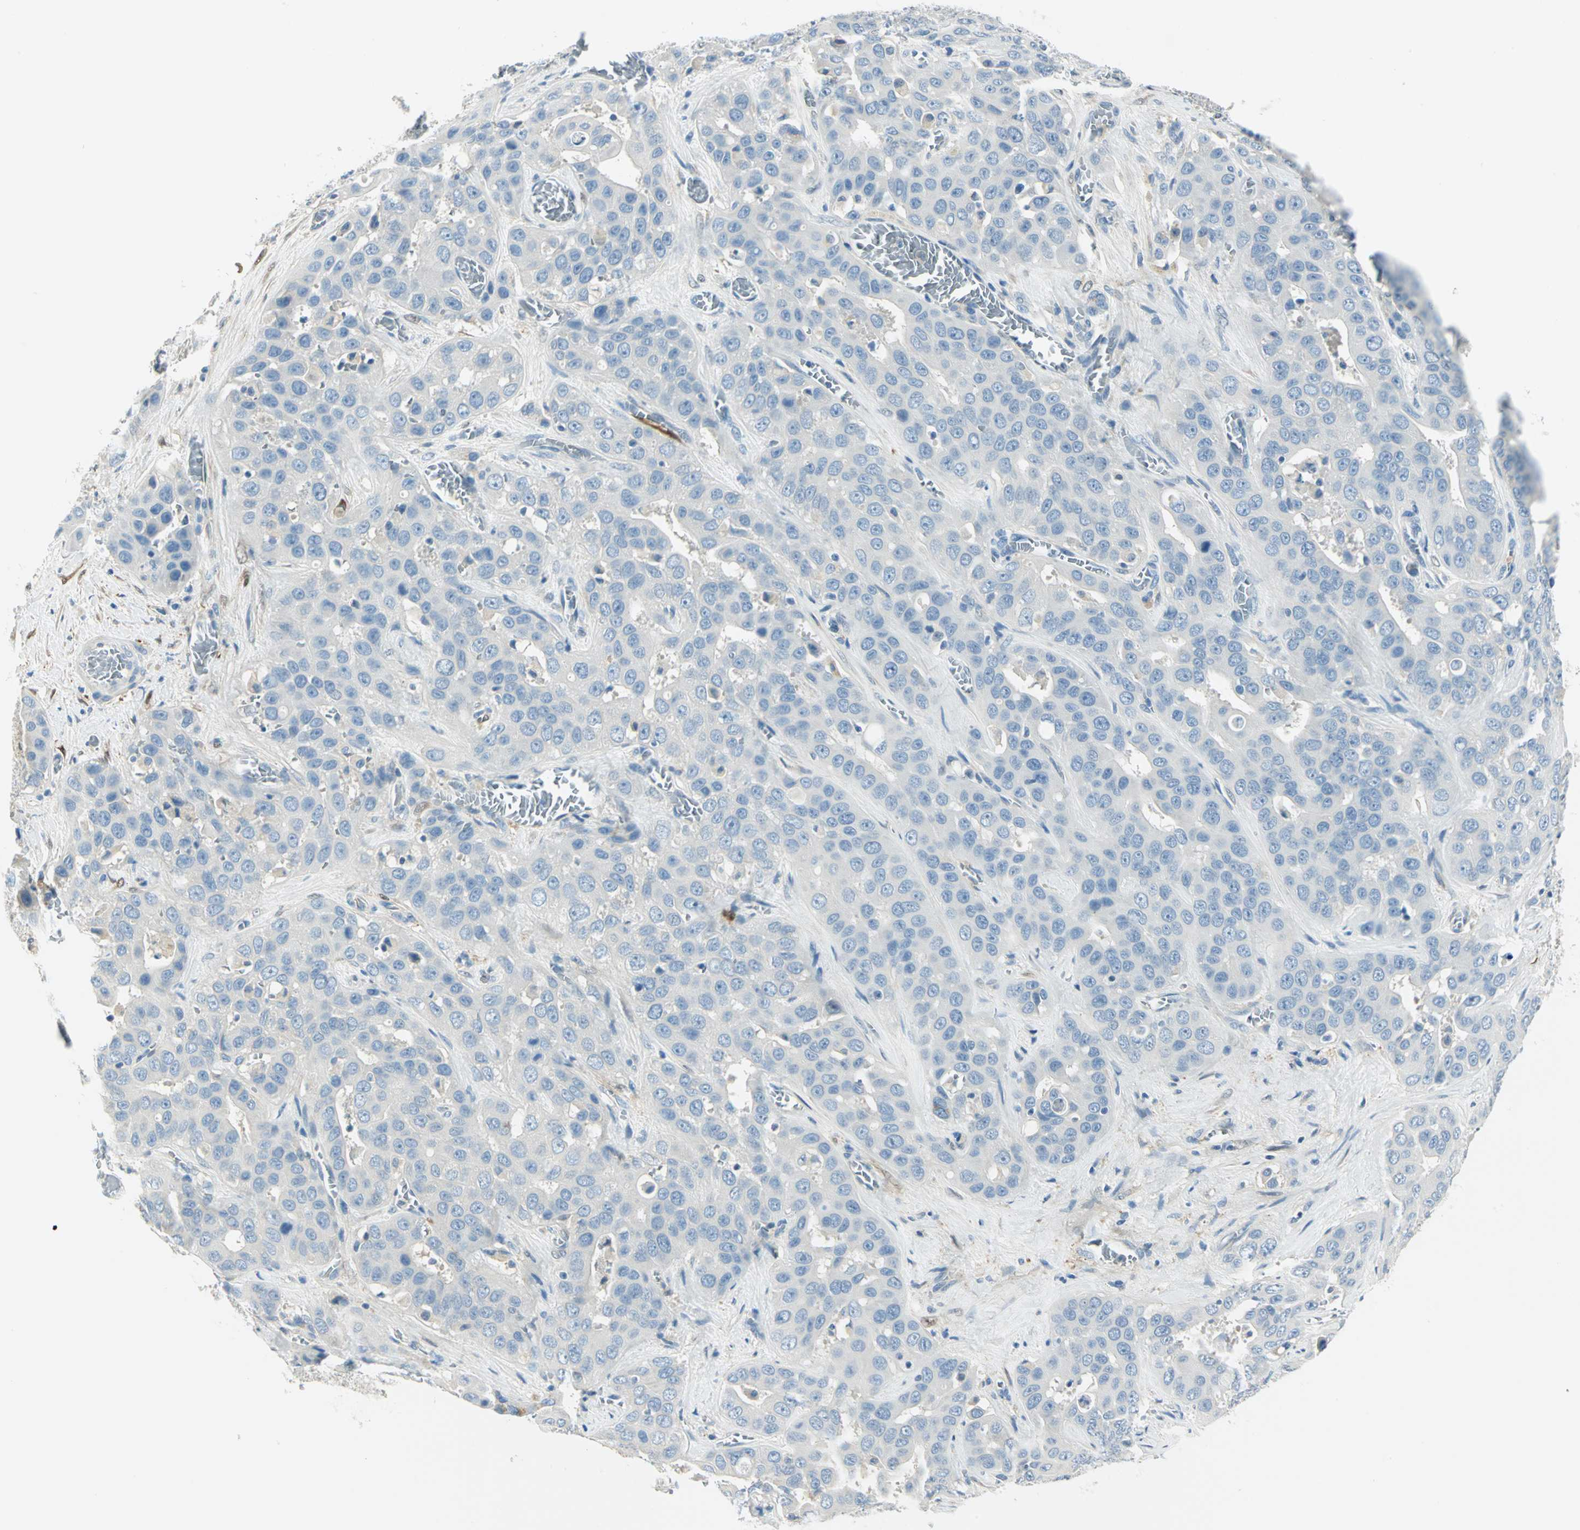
{"staining": {"intensity": "negative", "quantity": "none", "location": "none"}, "tissue": "liver cancer", "cell_type": "Tumor cells", "image_type": "cancer", "snomed": [{"axis": "morphology", "description": "Cholangiocarcinoma"}, {"axis": "topography", "description": "Liver"}], "caption": "The histopathology image shows no staining of tumor cells in liver cancer.", "gene": "UCHL1", "patient": {"sex": "female", "age": 52}}